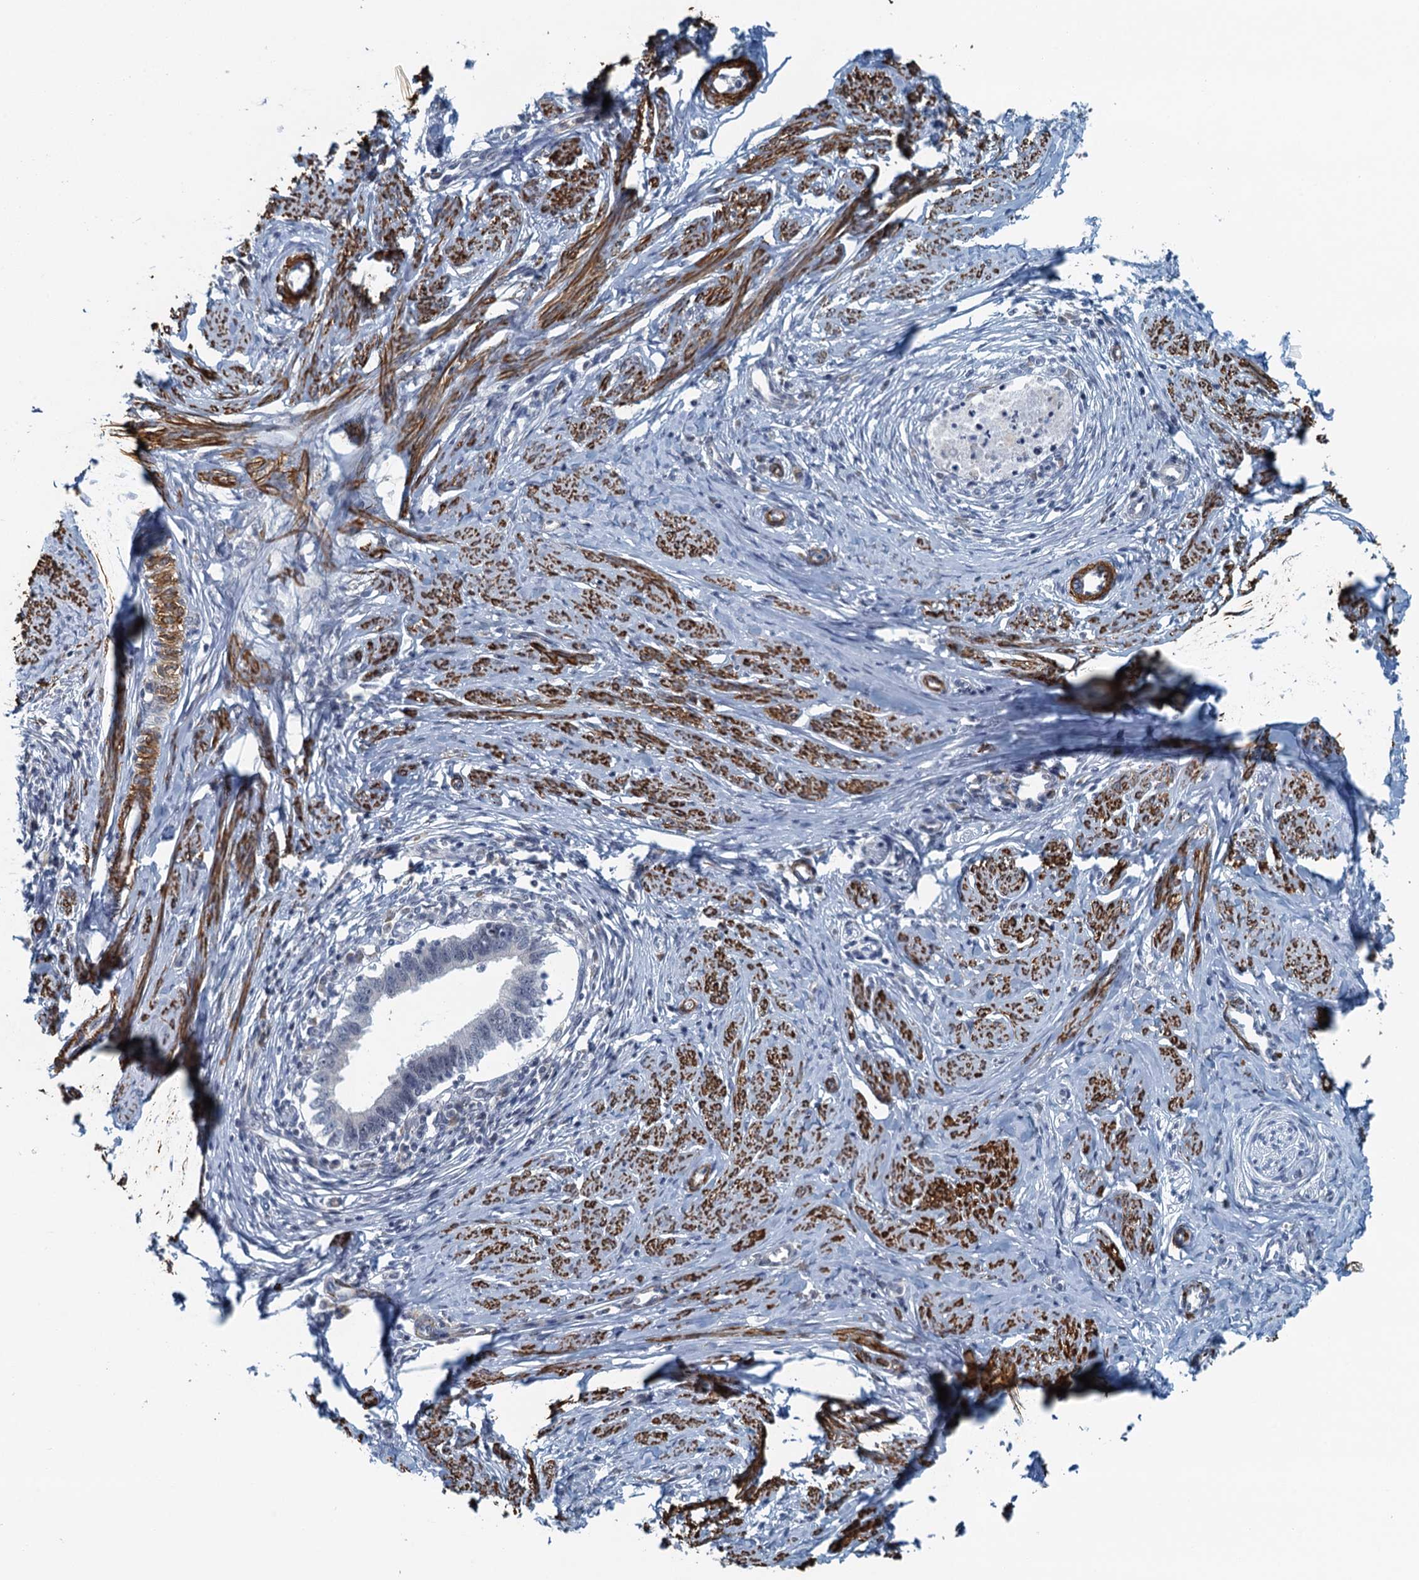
{"staining": {"intensity": "negative", "quantity": "none", "location": "none"}, "tissue": "cervical cancer", "cell_type": "Tumor cells", "image_type": "cancer", "snomed": [{"axis": "morphology", "description": "Adenocarcinoma, NOS"}, {"axis": "topography", "description": "Cervix"}], "caption": "Cervical cancer was stained to show a protein in brown. There is no significant positivity in tumor cells.", "gene": "ALG2", "patient": {"sex": "female", "age": 36}}